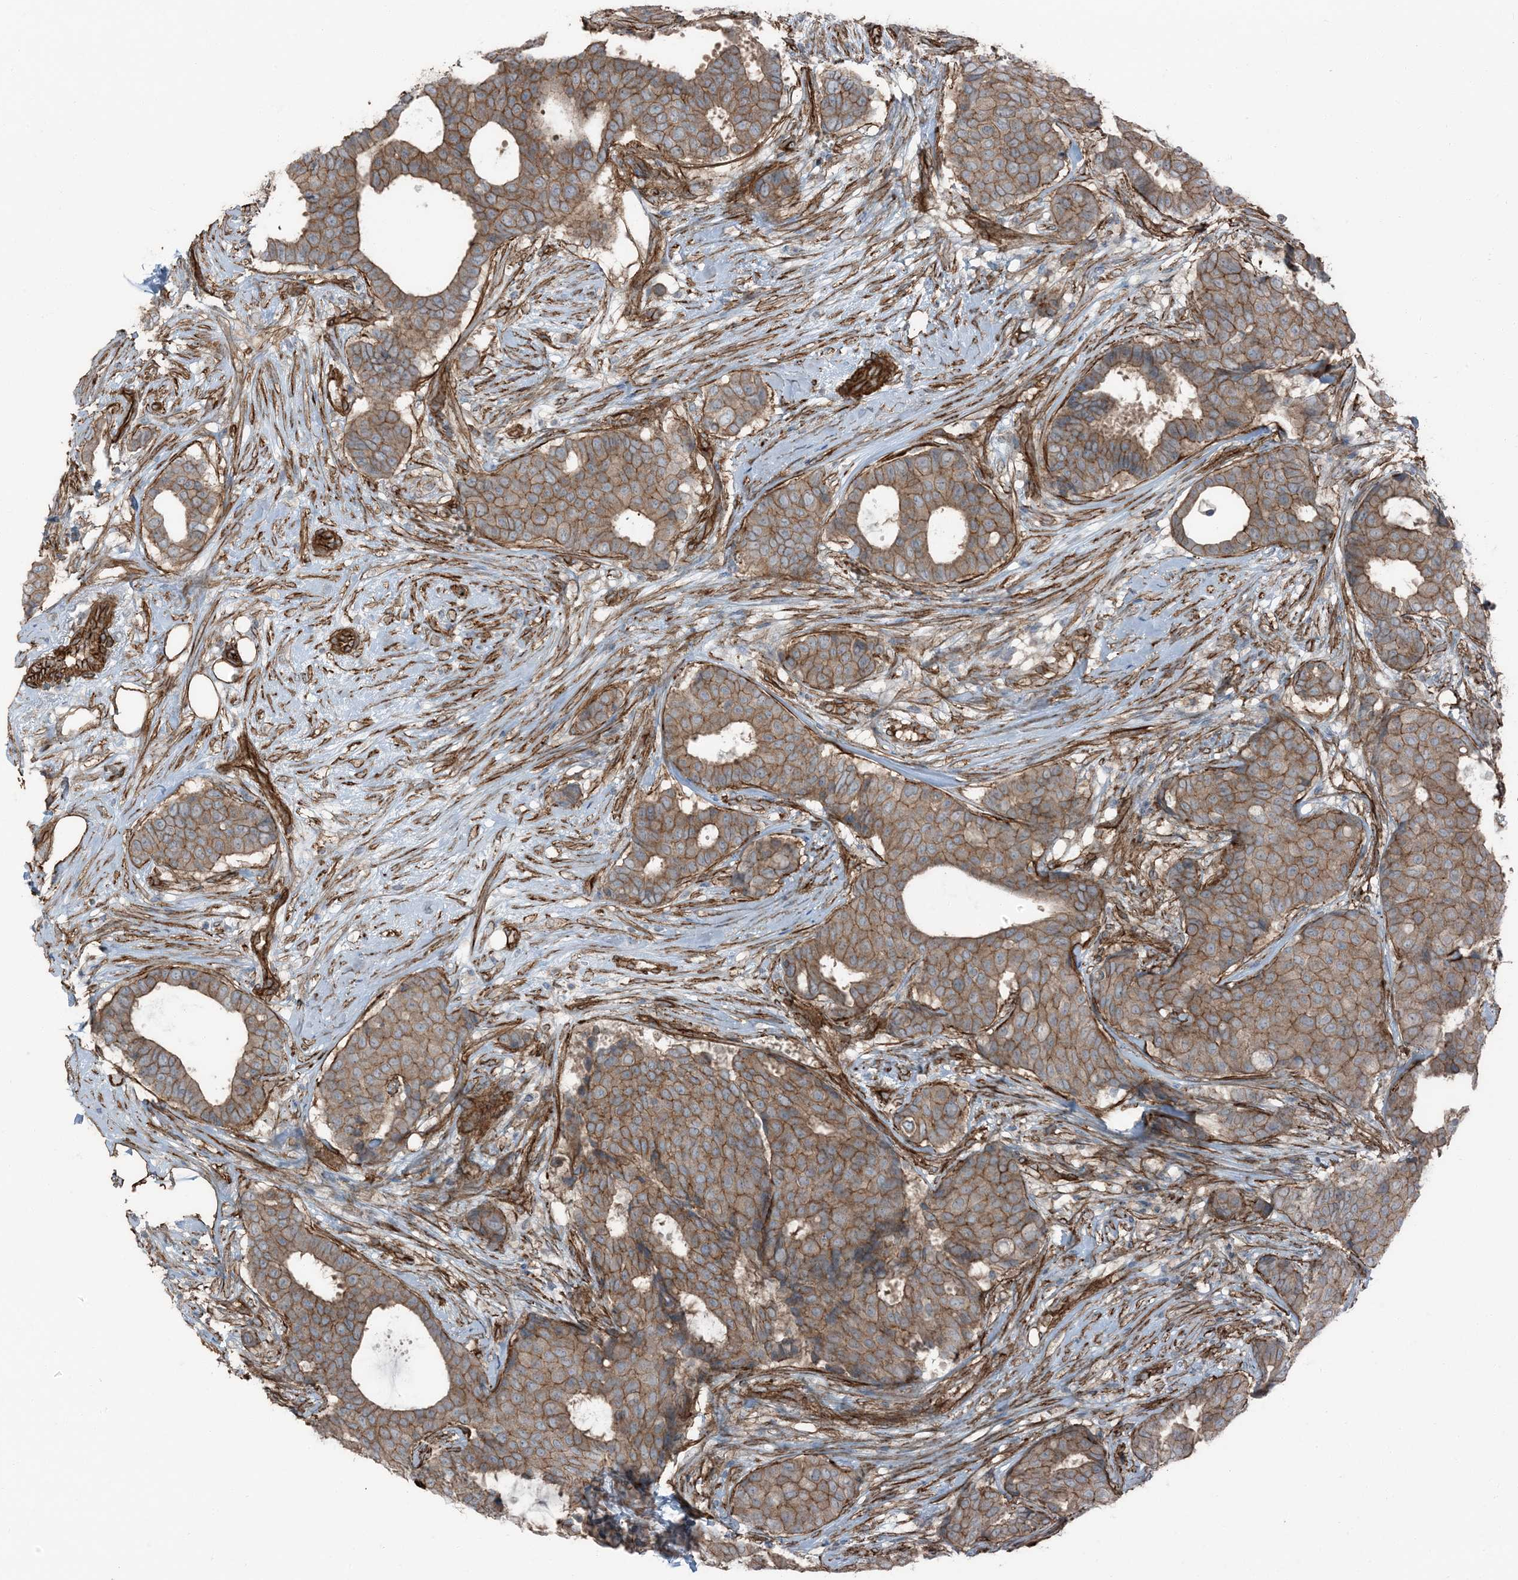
{"staining": {"intensity": "moderate", "quantity": ">75%", "location": "cytoplasmic/membranous"}, "tissue": "breast cancer", "cell_type": "Tumor cells", "image_type": "cancer", "snomed": [{"axis": "morphology", "description": "Duct carcinoma"}, {"axis": "topography", "description": "Breast"}], "caption": "This photomicrograph shows immunohistochemistry (IHC) staining of breast cancer, with medium moderate cytoplasmic/membranous staining in about >75% of tumor cells.", "gene": "ZFP90", "patient": {"sex": "female", "age": 75}}